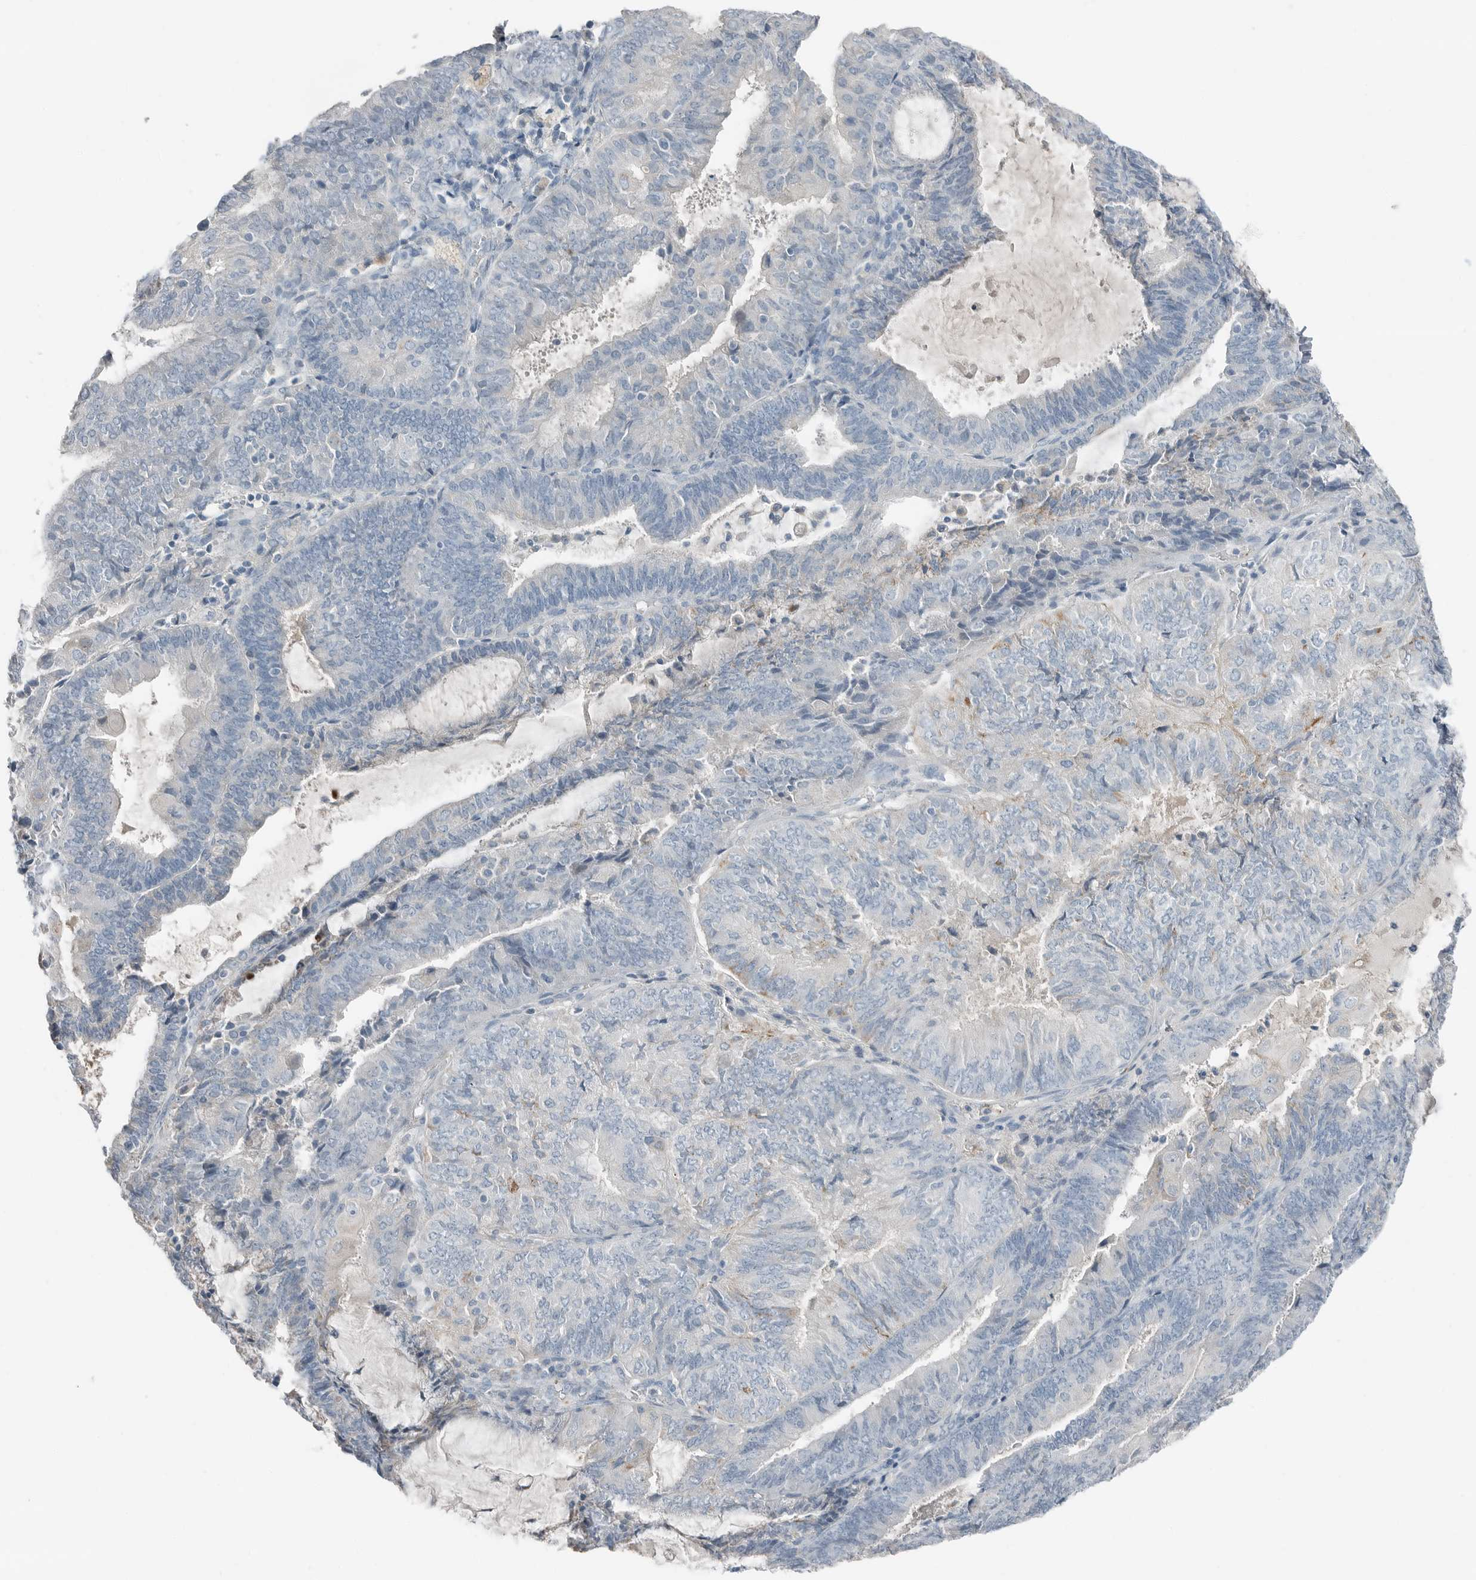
{"staining": {"intensity": "negative", "quantity": "none", "location": "none"}, "tissue": "endometrial cancer", "cell_type": "Tumor cells", "image_type": "cancer", "snomed": [{"axis": "morphology", "description": "Adenocarcinoma, NOS"}, {"axis": "topography", "description": "Endometrium"}], "caption": "The photomicrograph demonstrates no staining of tumor cells in endometrial cancer (adenocarcinoma).", "gene": "SERPINB7", "patient": {"sex": "female", "age": 81}}